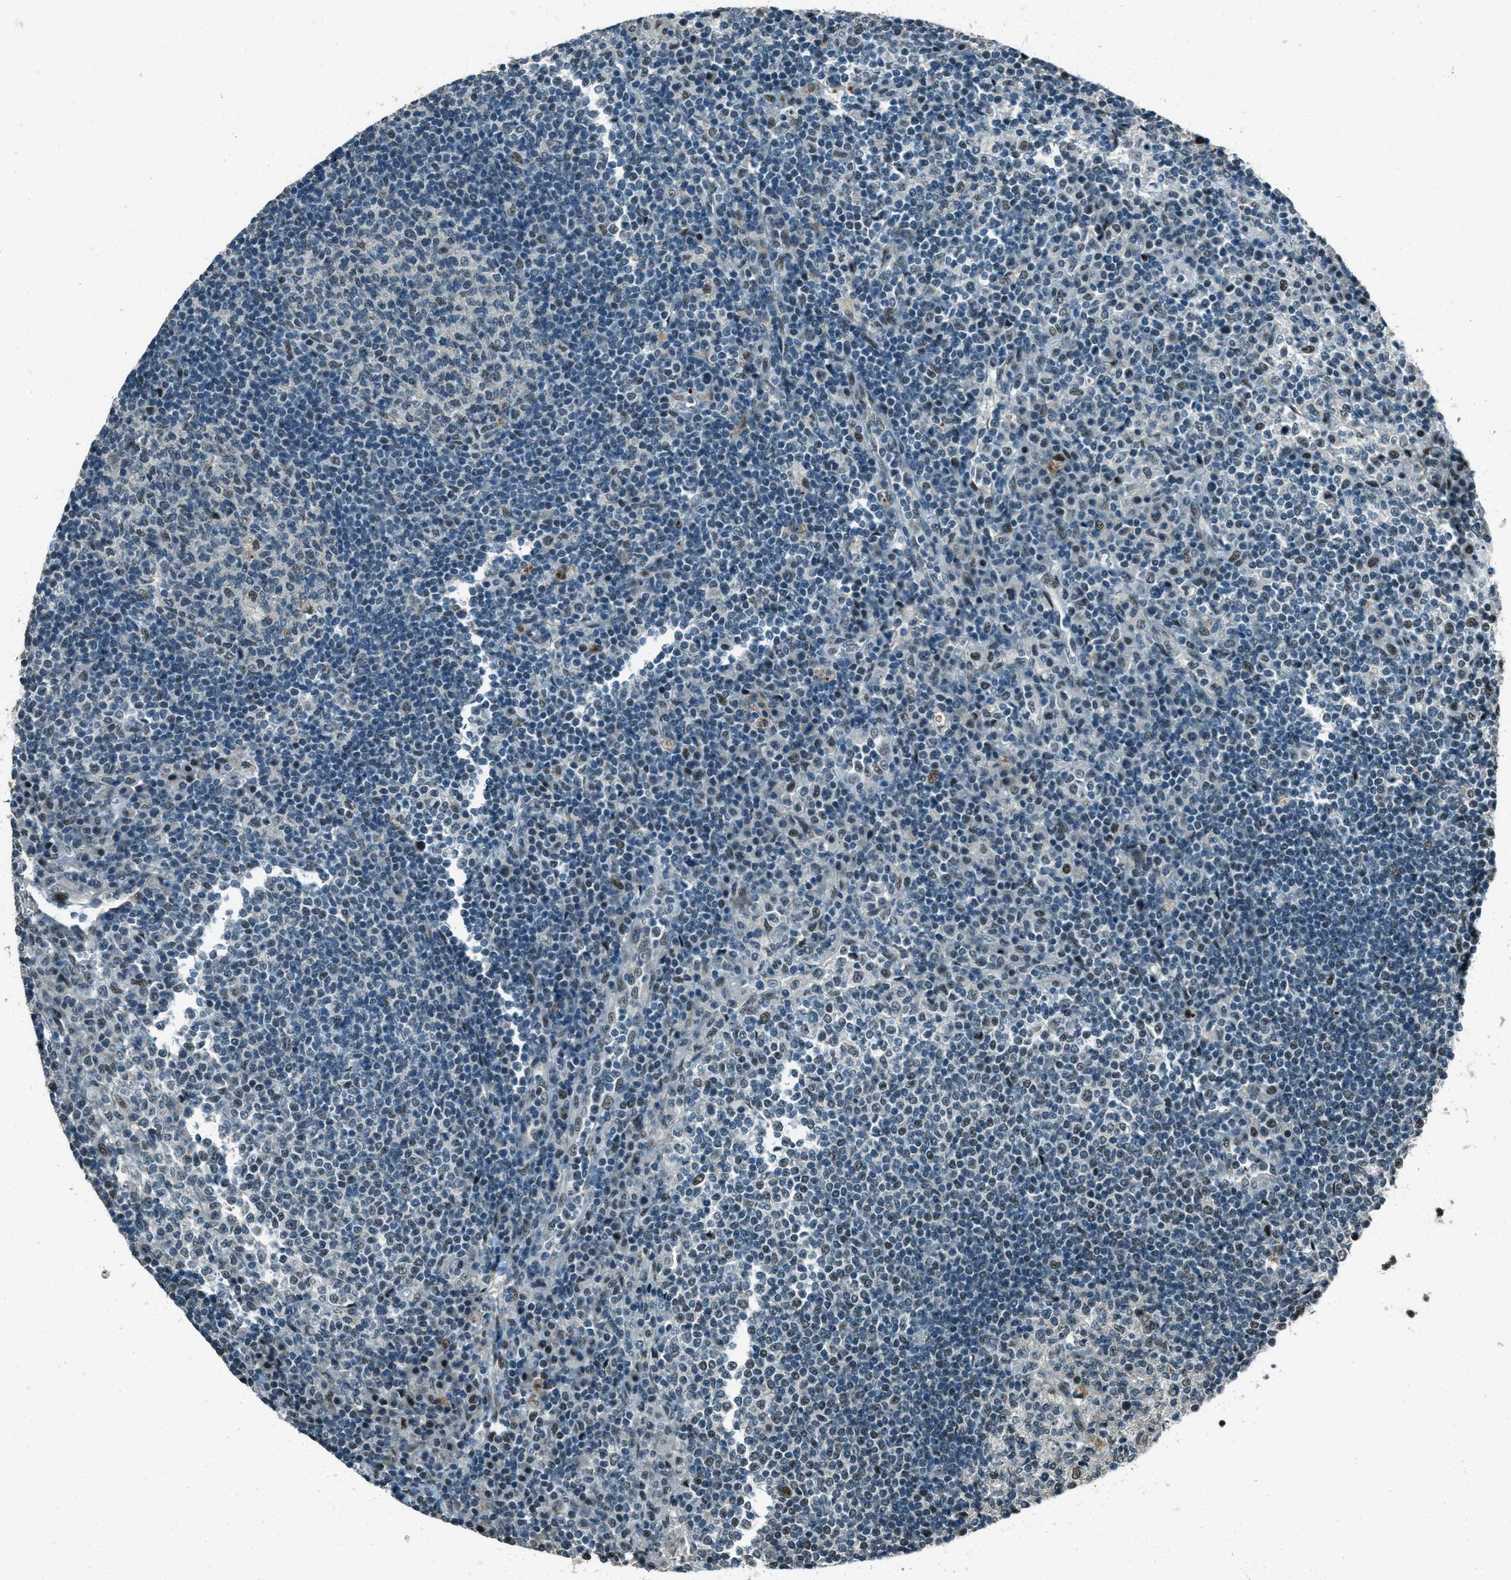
{"staining": {"intensity": "moderate", "quantity": "<25%", "location": "nuclear"}, "tissue": "lymph node", "cell_type": "Germinal center cells", "image_type": "normal", "snomed": [{"axis": "morphology", "description": "Normal tissue, NOS"}, {"axis": "topography", "description": "Lymph node"}], "caption": "A brown stain highlights moderate nuclear staining of a protein in germinal center cells of benign lymph node. (DAB IHC, brown staining for protein, blue staining for nuclei).", "gene": "TARDBP", "patient": {"sex": "female", "age": 53}}